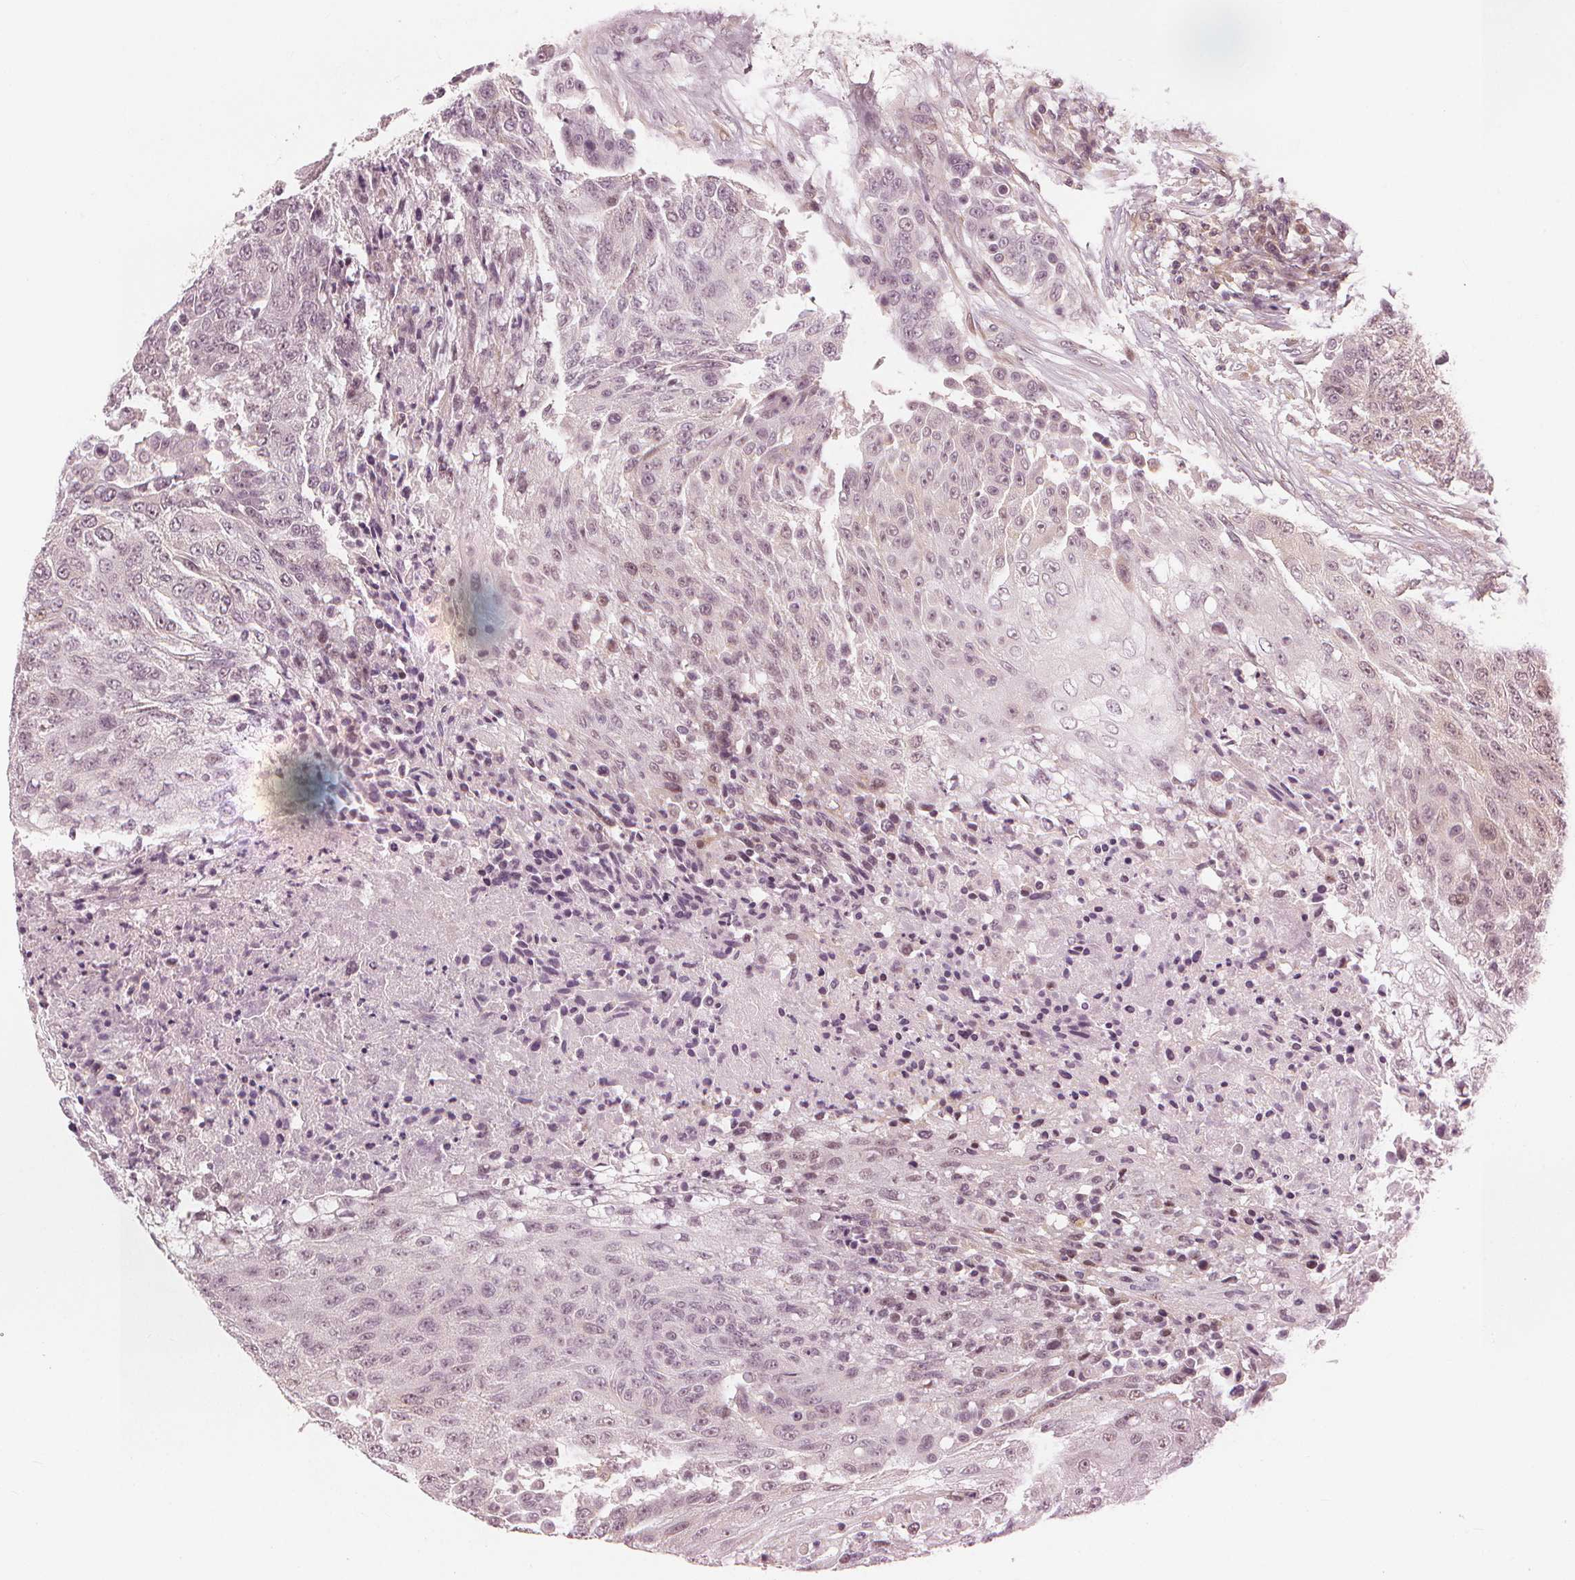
{"staining": {"intensity": "weak", "quantity": "<25%", "location": "nuclear"}, "tissue": "urothelial cancer", "cell_type": "Tumor cells", "image_type": "cancer", "snomed": [{"axis": "morphology", "description": "Urothelial carcinoma, High grade"}, {"axis": "topography", "description": "Urinary bladder"}], "caption": "Immunohistochemistry image of human urothelial cancer stained for a protein (brown), which displays no expression in tumor cells.", "gene": "SLC34A1", "patient": {"sex": "female", "age": 63}}